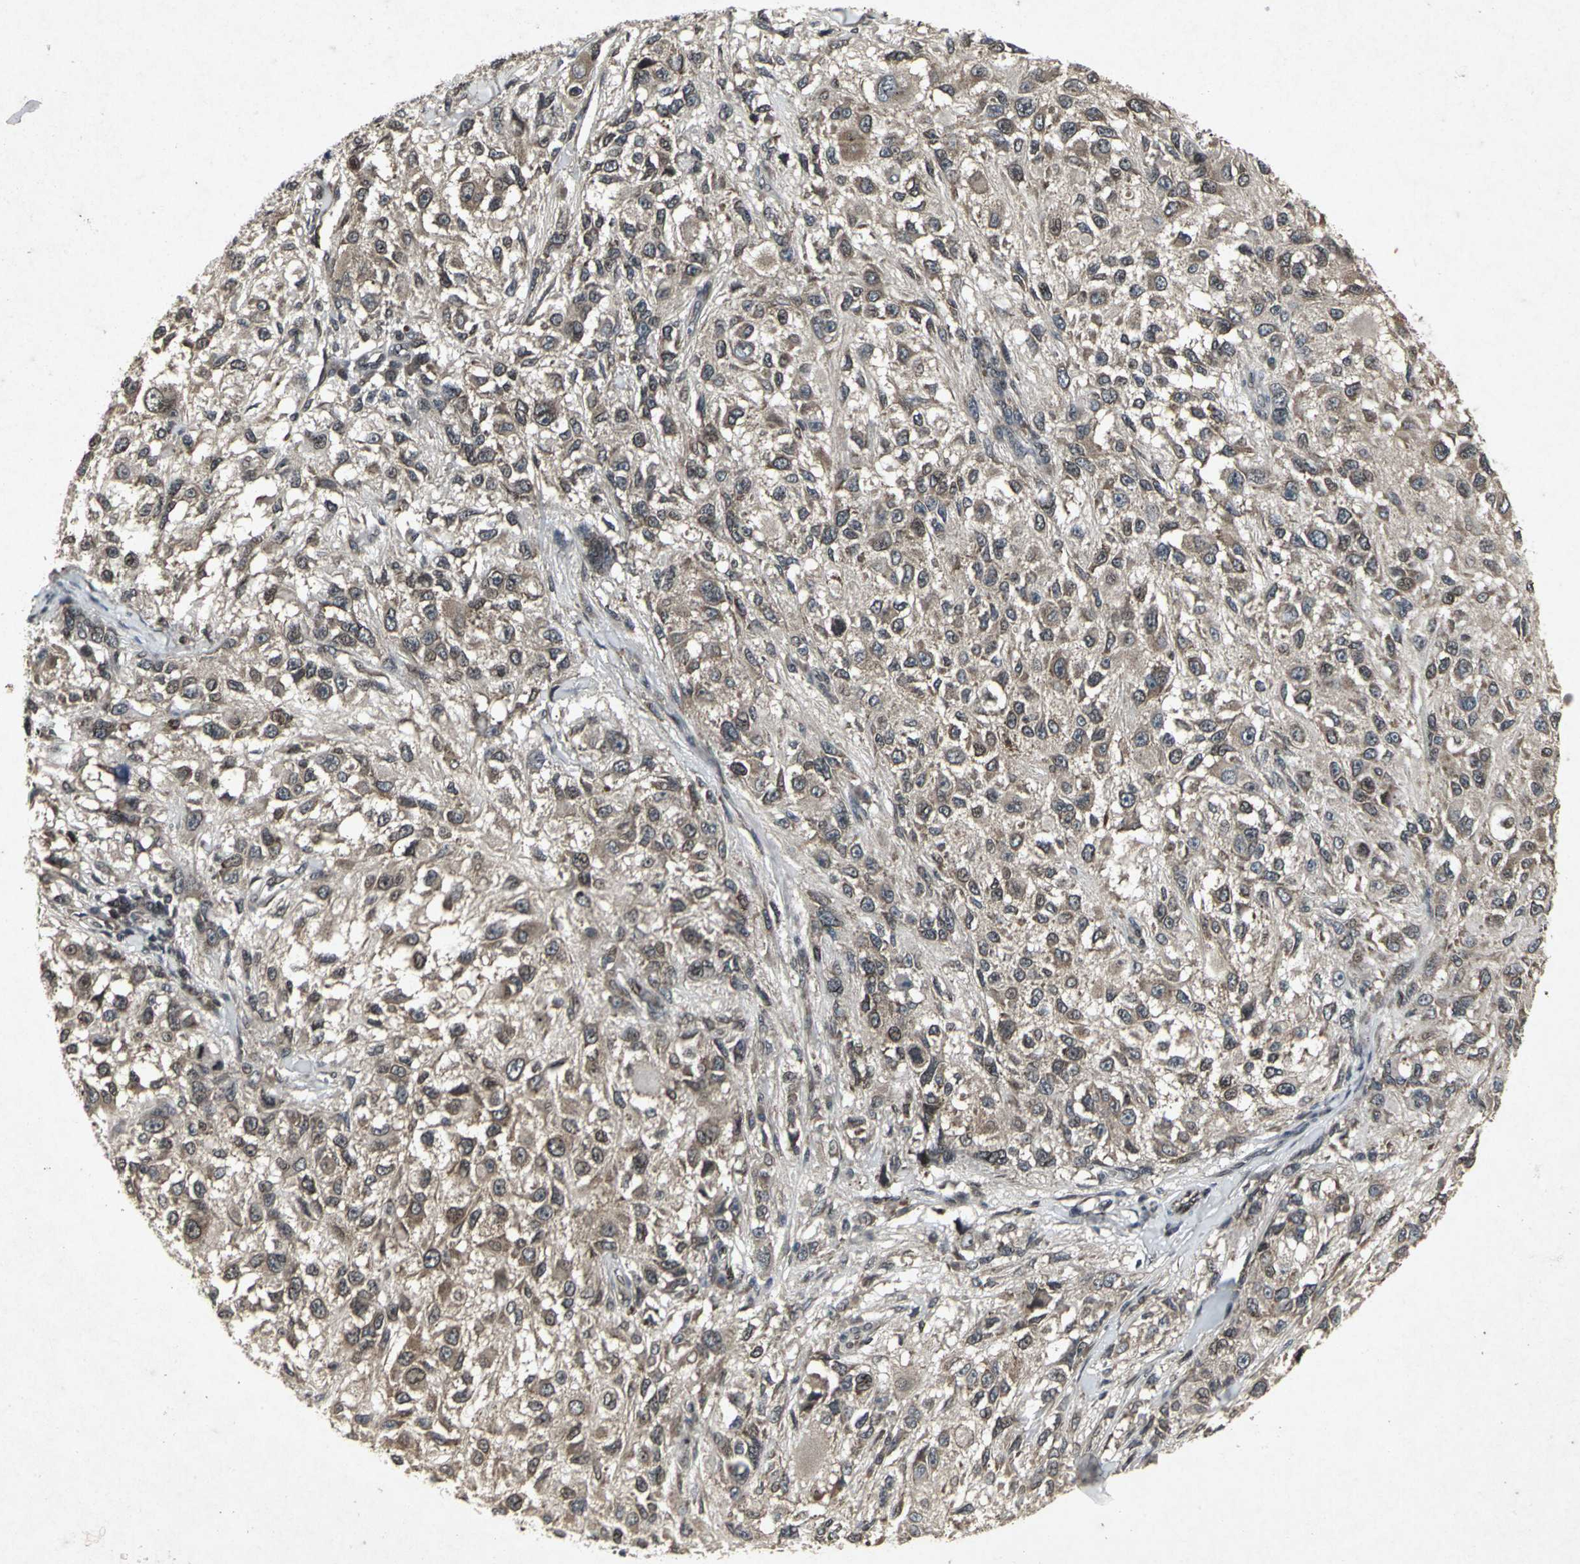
{"staining": {"intensity": "moderate", "quantity": "25%-75%", "location": "cytoplasmic/membranous,nuclear"}, "tissue": "melanoma", "cell_type": "Tumor cells", "image_type": "cancer", "snomed": [{"axis": "morphology", "description": "Necrosis, NOS"}, {"axis": "morphology", "description": "Malignant melanoma, NOS"}, {"axis": "topography", "description": "Skin"}], "caption": "This micrograph reveals immunohistochemistry (IHC) staining of human melanoma, with medium moderate cytoplasmic/membranous and nuclear staining in approximately 25%-75% of tumor cells.", "gene": "SH2B3", "patient": {"sex": "female", "age": 87}}